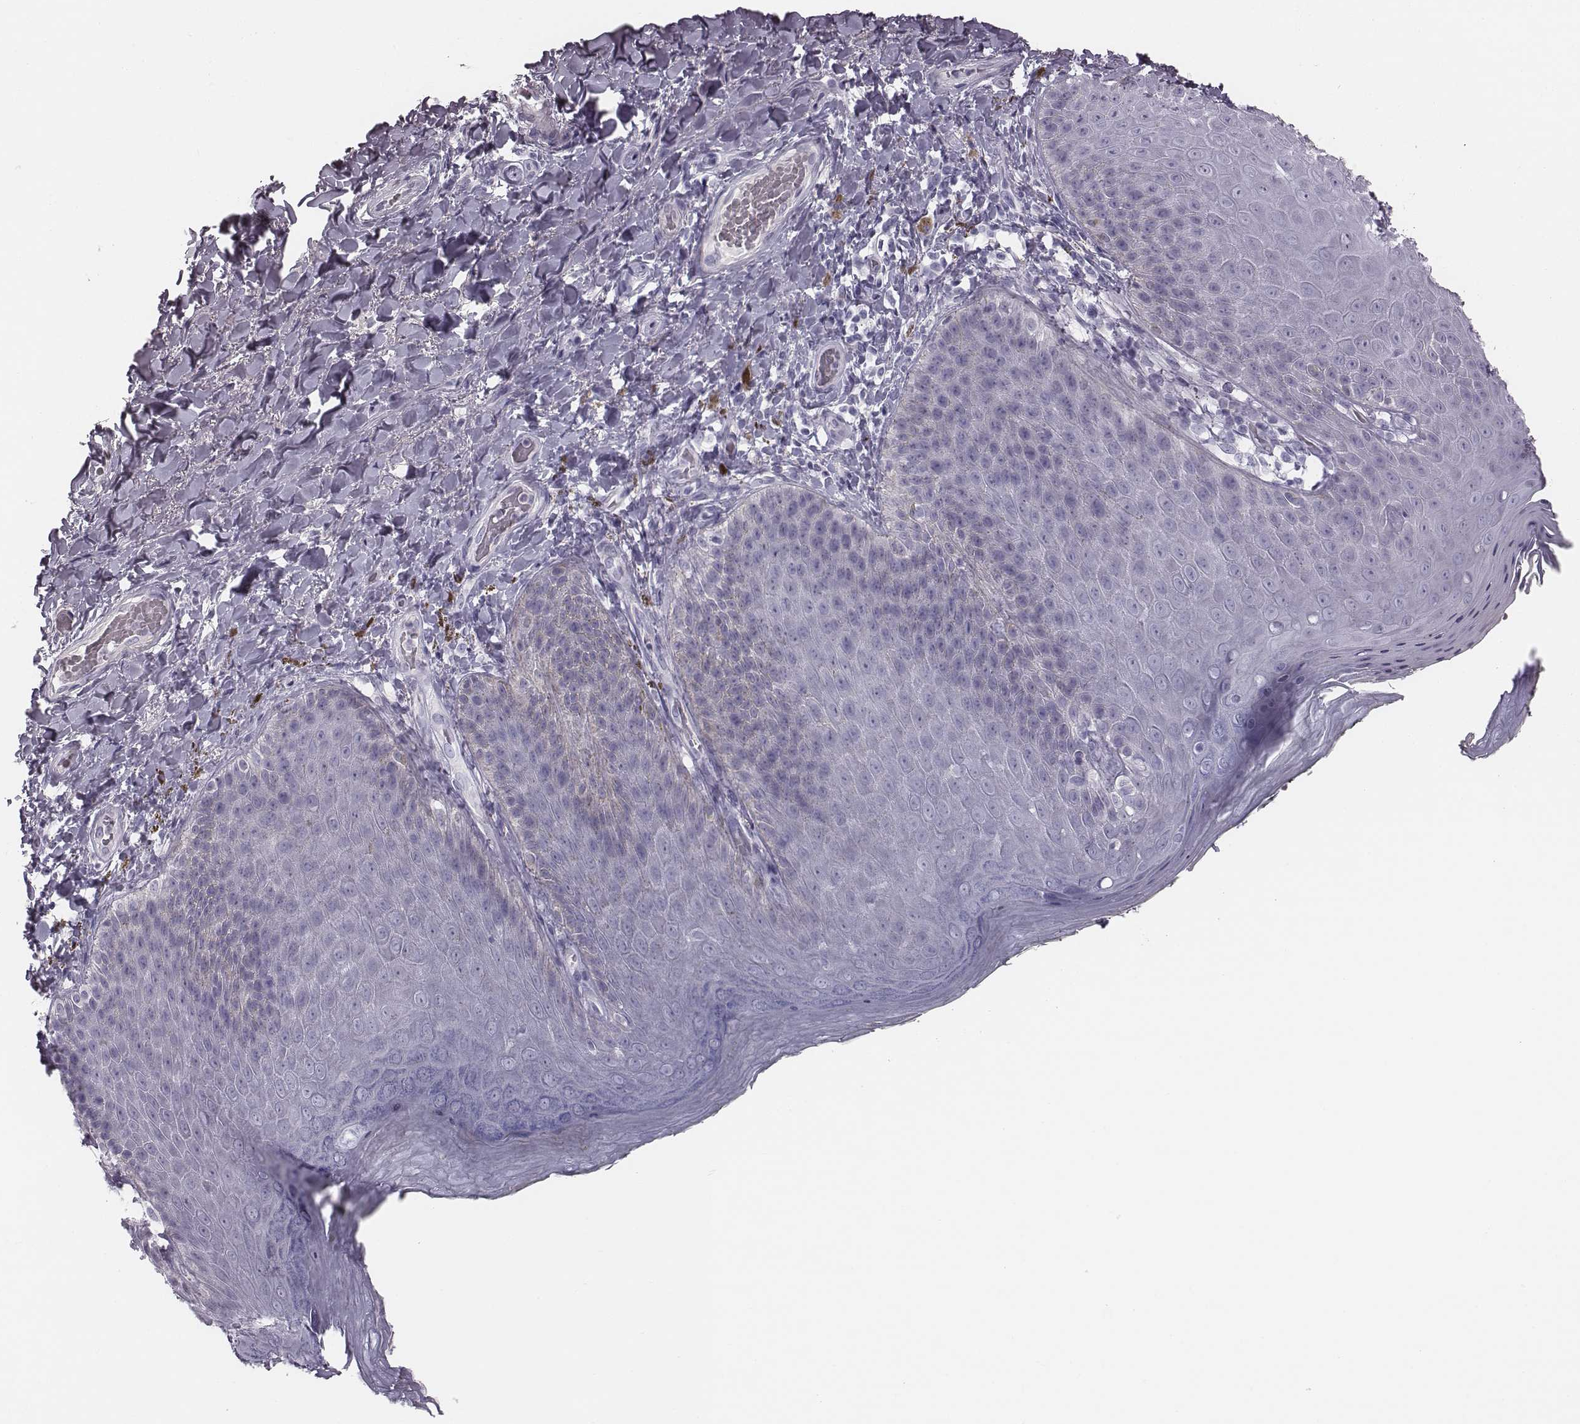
{"staining": {"intensity": "negative", "quantity": "none", "location": "none"}, "tissue": "skin", "cell_type": "Epidermal cells", "image_type": "normal", "snomed": [{"axis": "morphology", "description": "Normal tissue, NOS"}, {"axis": "topography", "description": "Anal"}], "caption": "Protein analysis of unremarkable skin demonstrates no significant staining in epidermal cells.", "gene": "CRISP1", "patient": {"sex": "male", "age": 53}}